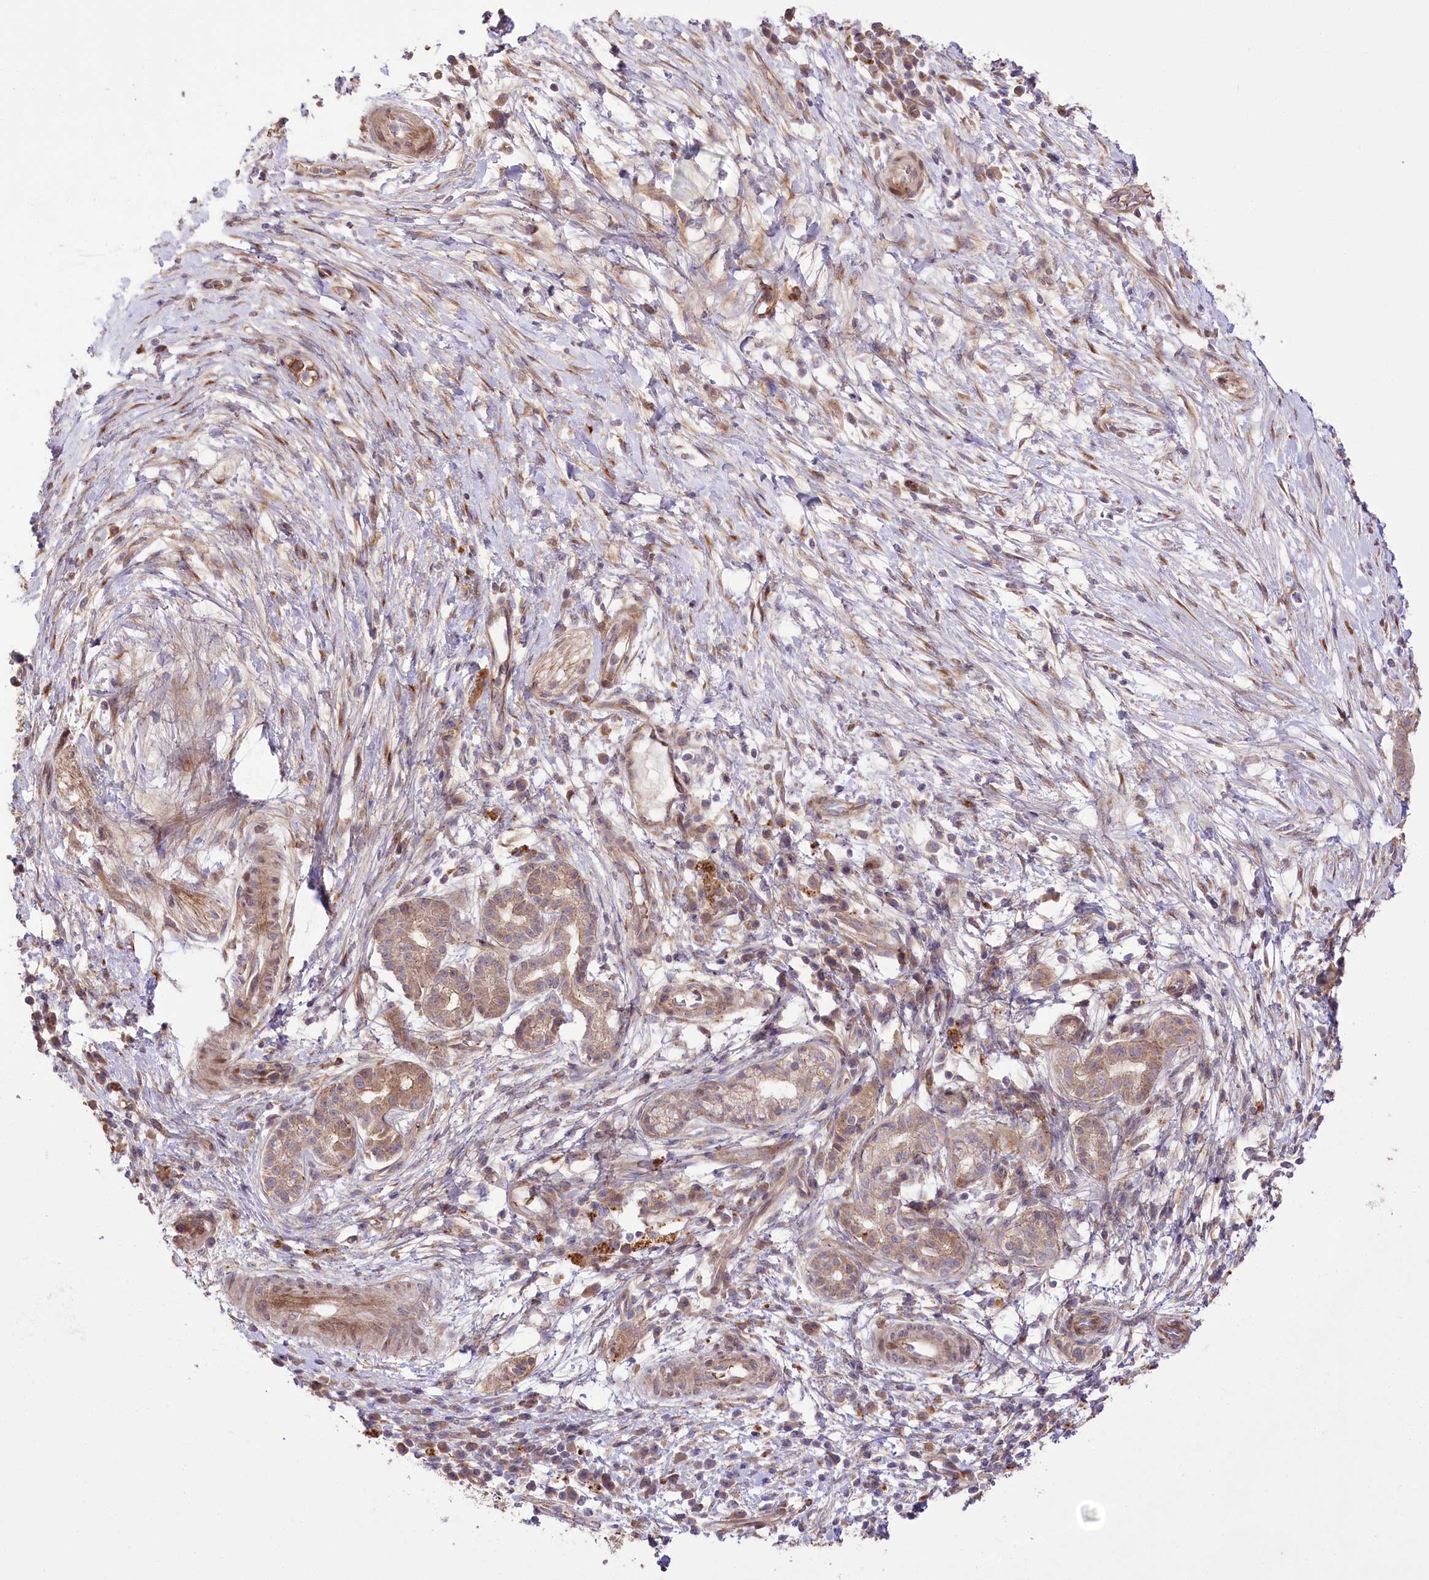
{"staining": {"intensity": "weak", "quantity": ">75%", "location": "cytoplasmic/membranous"}, "tissue": "pancreatic cancer", "cell_type": "Tumor cells", "image_type": "cancer", "snomed": [{"axis": "morphology", "description": "Adenocarcinoma, NOS"}, {"axis": "topography", "description": "Pancreas"}], "caption": "Pancreatic adenocarcinoma stained with a protein marker shows weak staining in tumor cells.", "gene": "TRUB1", "patient": {"sex": "male", "age": 68}}